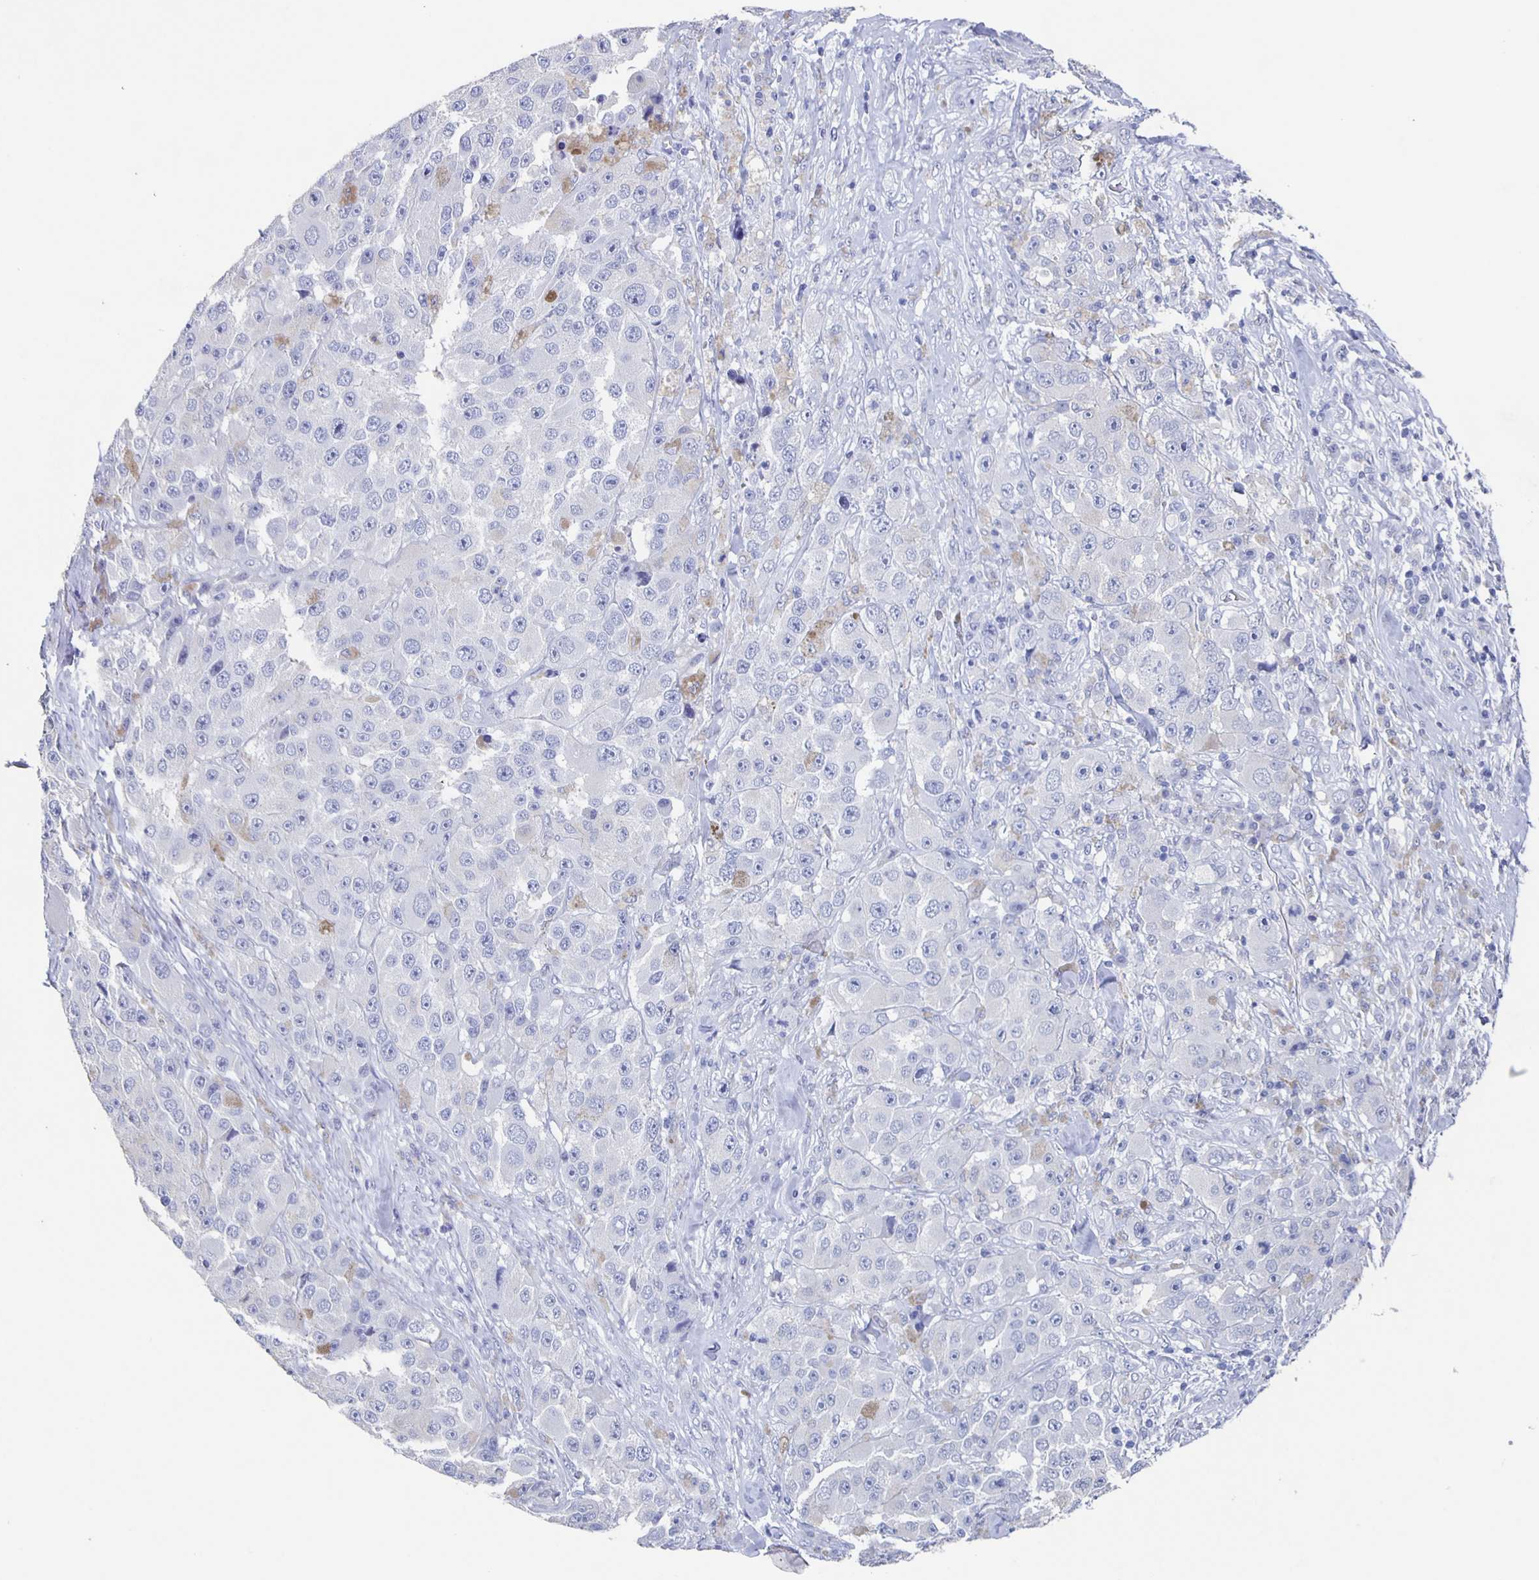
{"staining": {"intensity": "negative", "quantity": "none", "location": "none"}, "tissue": "melanoma", "cell_type": "Tumor cells", "image_type": "cancer", "snomed": [{"axis": "morphology", "description": "Malignant melanoma, Metastatic site"}, {"axis": "topography", "description": "Lymph node"}], "caption": "Histopathology image shows no significant protein positivity in tumor cells of malignant melanoma (metastatic site). (DAB (3,3'-diaminobenzidine) IHC visualized using brightfield microscopy, high magnification).", "gene": "SLC34A2", "patient": {"sex": "male", "age": 62}}